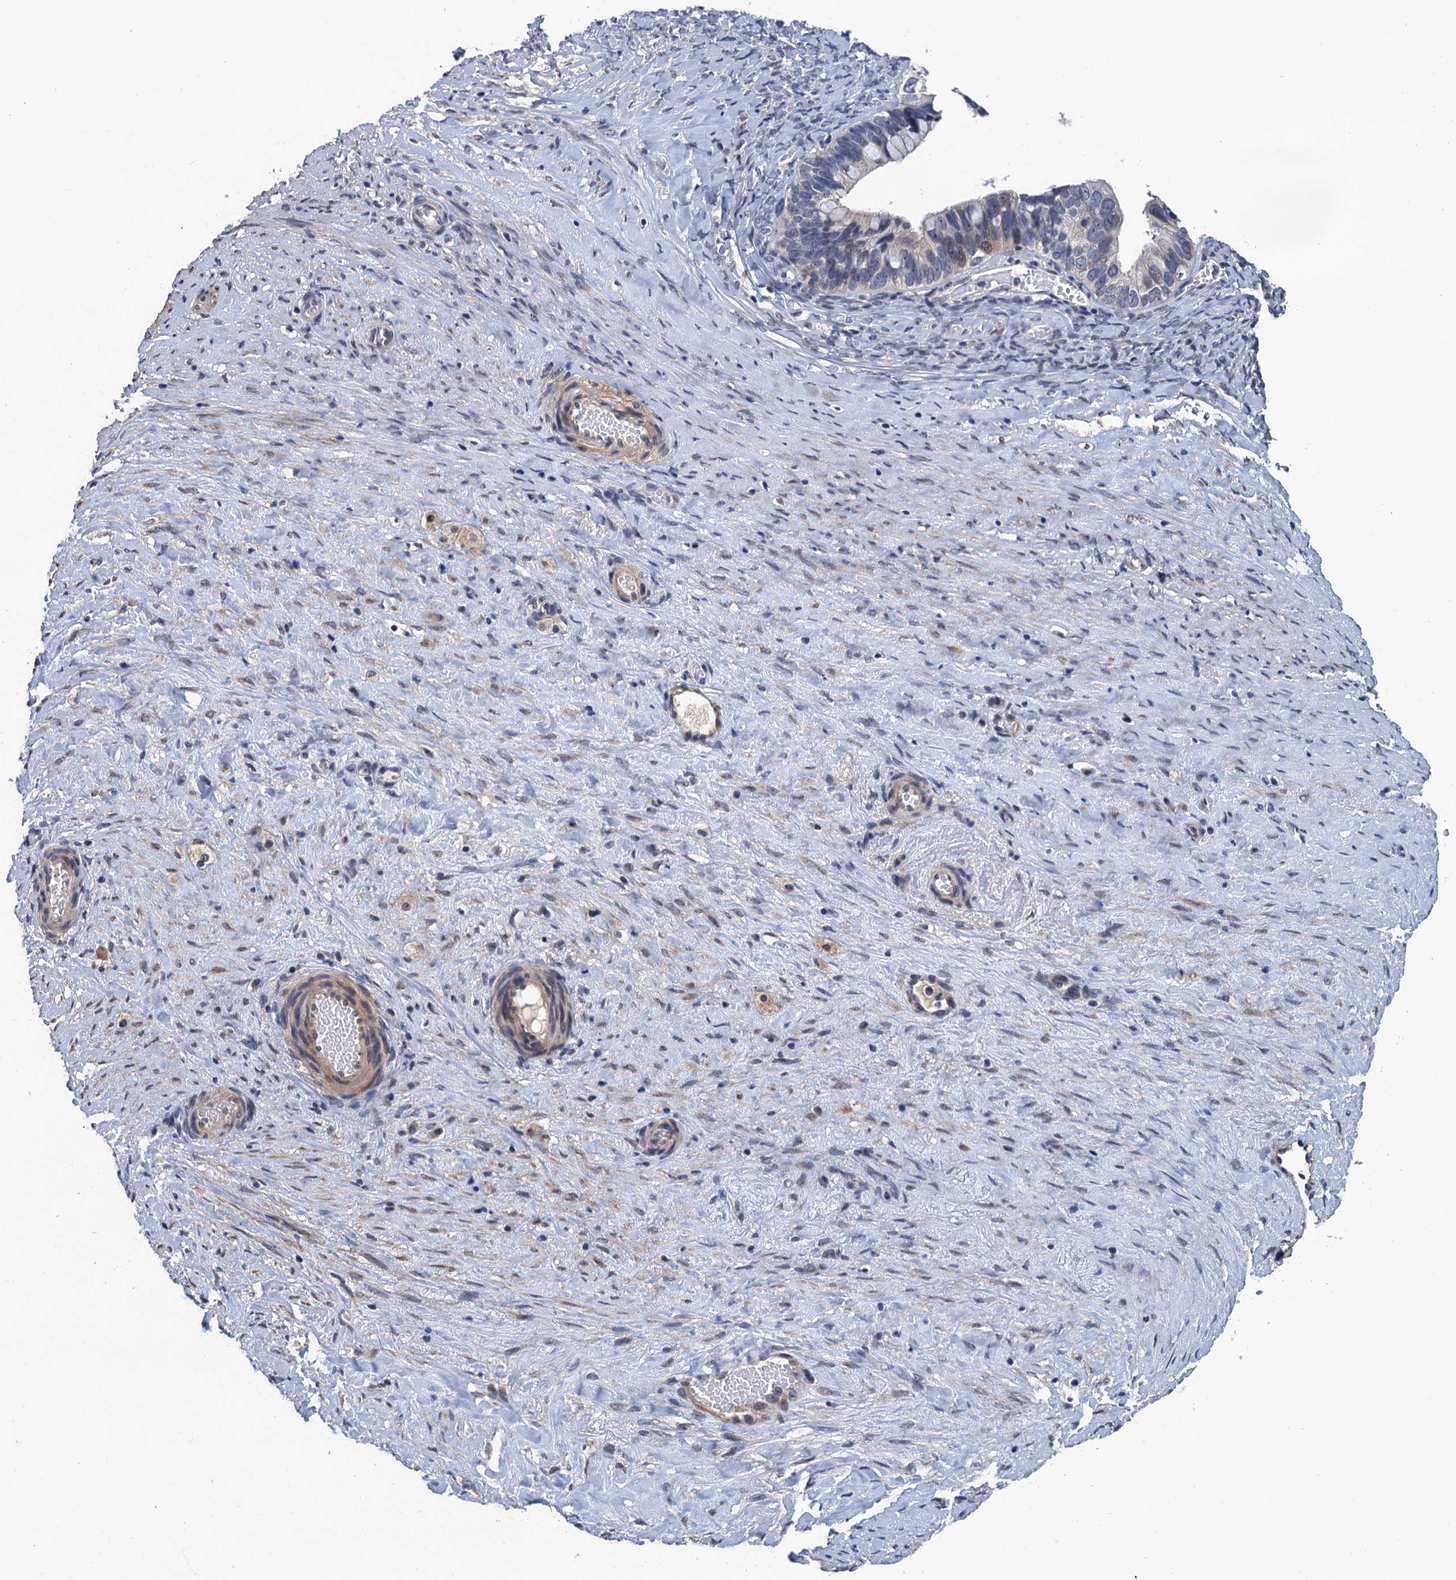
{"staining": {"intensity": "negative", "quantity": "none", "location": "none"}, "tissue": "ovarian cancer", "cell_type": "Tumor cells", "image_type": "cancer", "snomed": [{"axis": "morphology", "description": "Cystadenocarcinoma, serous, NOS"}, {"axis": "topography", "description": "Ovary"}], "caption": "Immunohistochemistry micrograph of human ovarian cancer (serous cystadenocarcinoma) stained for a protein (brown), which demonstrates no expression in tumor cells.", "gene": "ART5", "patient": {"sex": "female", "age": 56}}